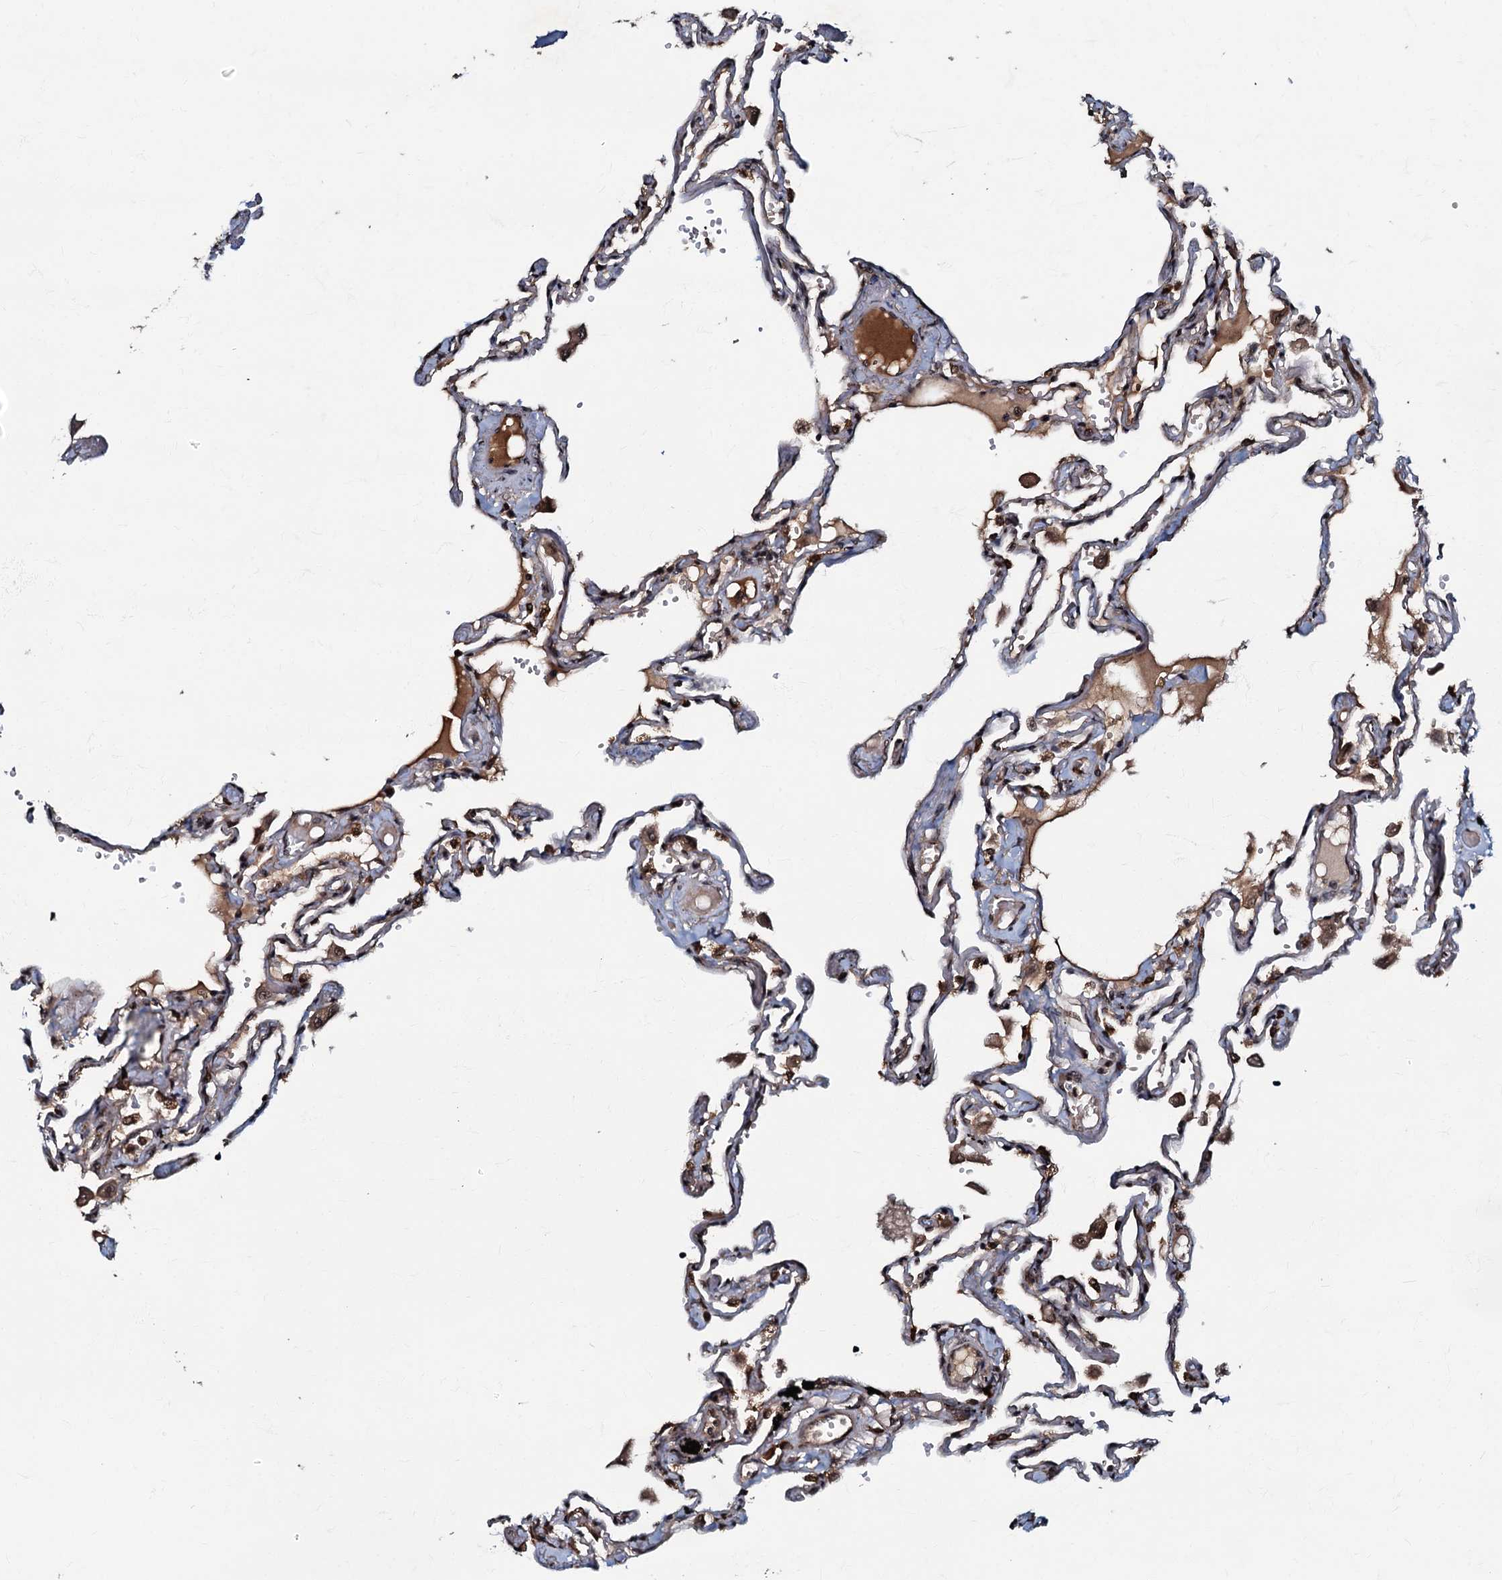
{"staining": {"intensity": "moderate", "quantity": ">75%", "location": "cytoplasmic/membranous,nuclear"}, "tissue": "lung", "cell_type": "Alveolar cells", "image_type": "normal", "snomed": [{"axis": "morphology", "description": "Normal tissue, NOS"}, {"axis": "topography", "description": "Lung"}], "caption": "About >75% of alveolar cells in normal lung display moderate cytoplasmic/membranous,nuclear protein expression as visualized by brown immunohistochemical staining.", "gene": "C18orf32", "patient": {"sex": "female", "age": 67}}